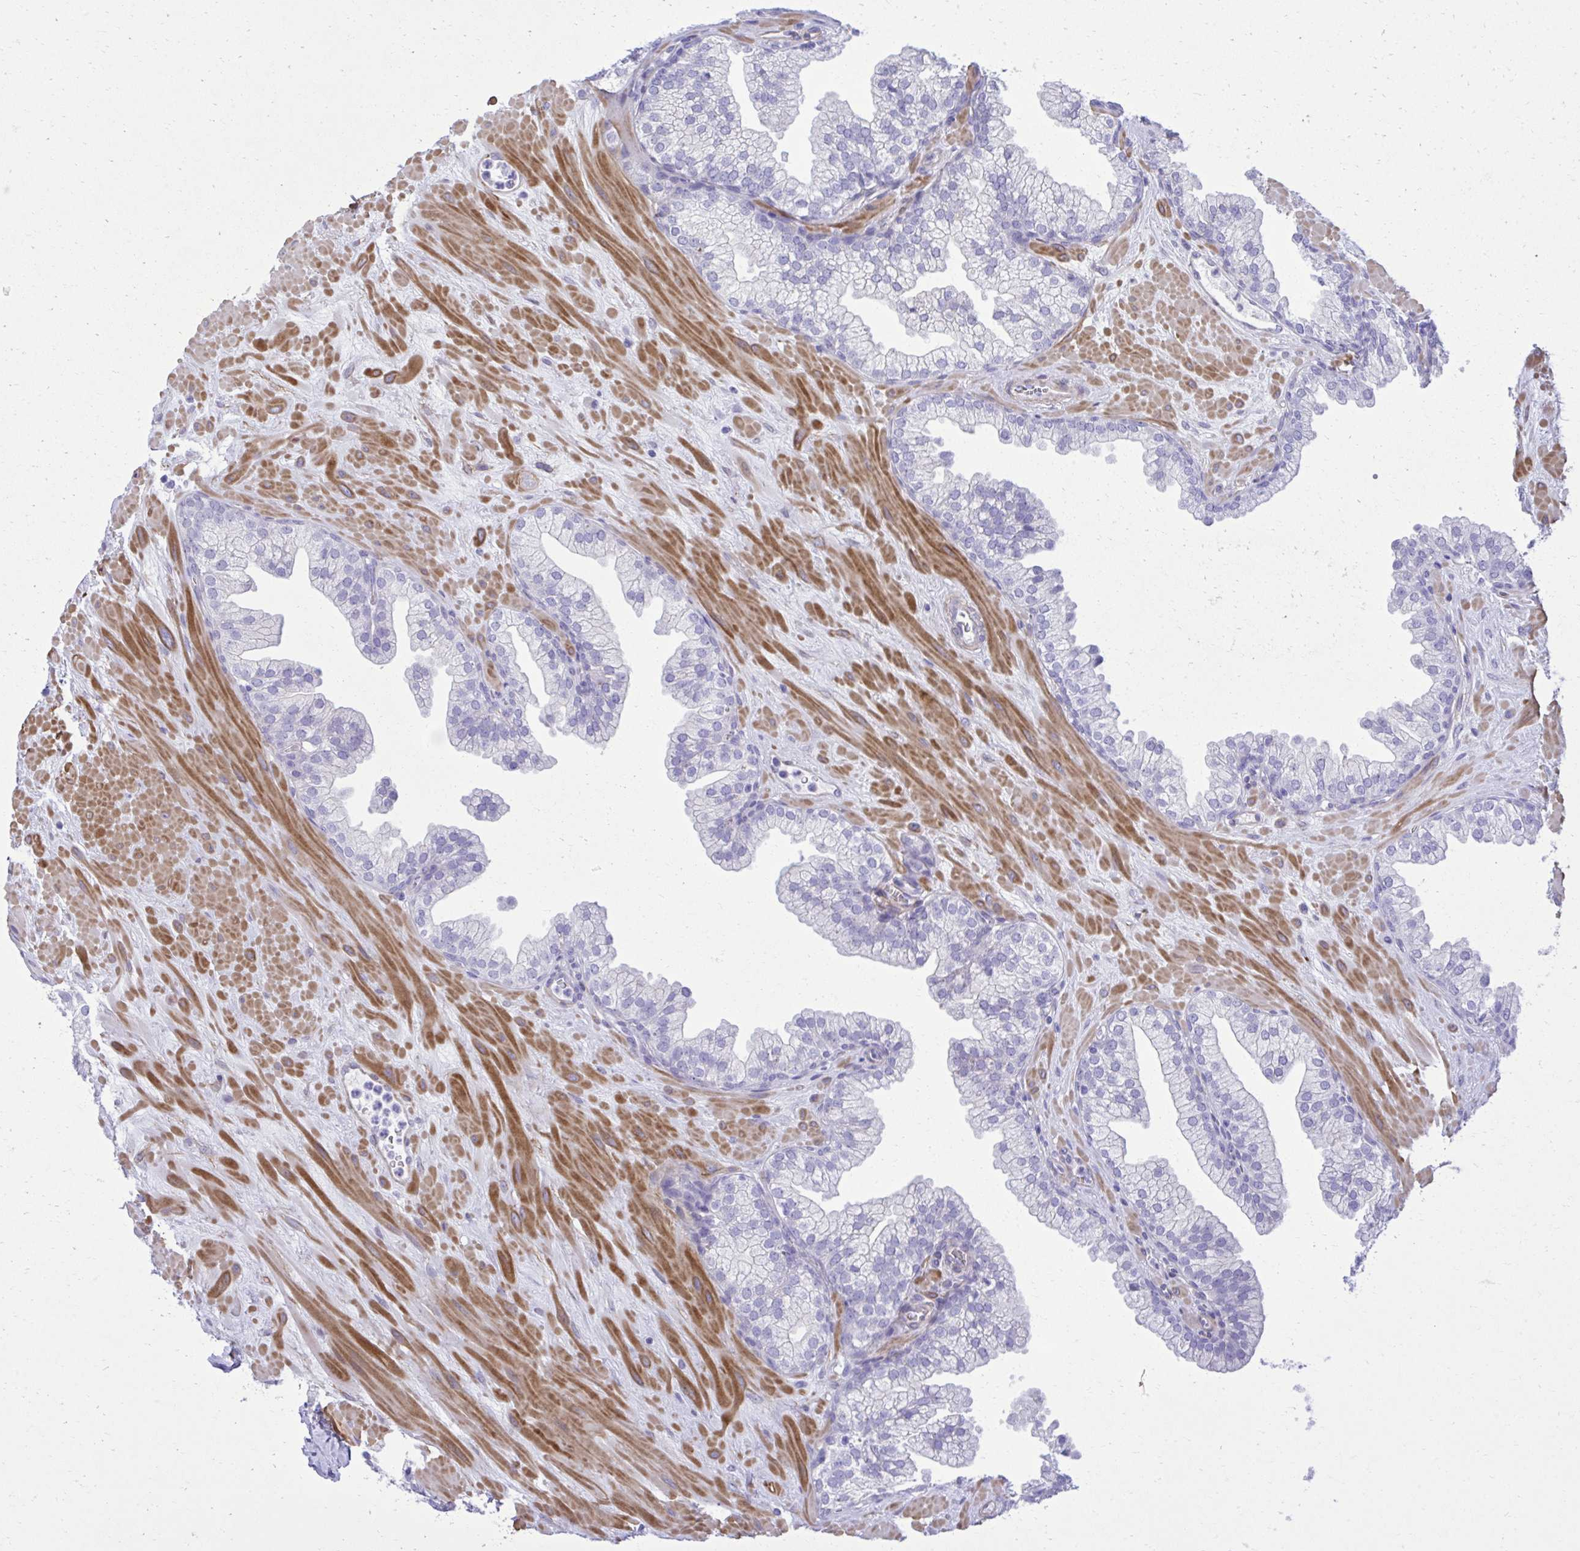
{"staining": {"intensity": "negative", "quantity": "none", "location": "none"}, "tissue": "prostate", "cell_type": "Glandular cells", "image_type": "normal", "snomed": [{"axis": "morphology", "description": "Normal tissue, NOS"}, {"axis": "topography", "description": "Prostate"}, {"axis": "topography", "description": "Peripheral nerve tissue"}], "caption": "DAB (3,3'-diaminobenzidine) immunohistochemical staining of unremarkable prostate displays no significant expression in glandular cells.", "gene": "PITPNM3", "patient": {"sex": "male", "age": 61}}